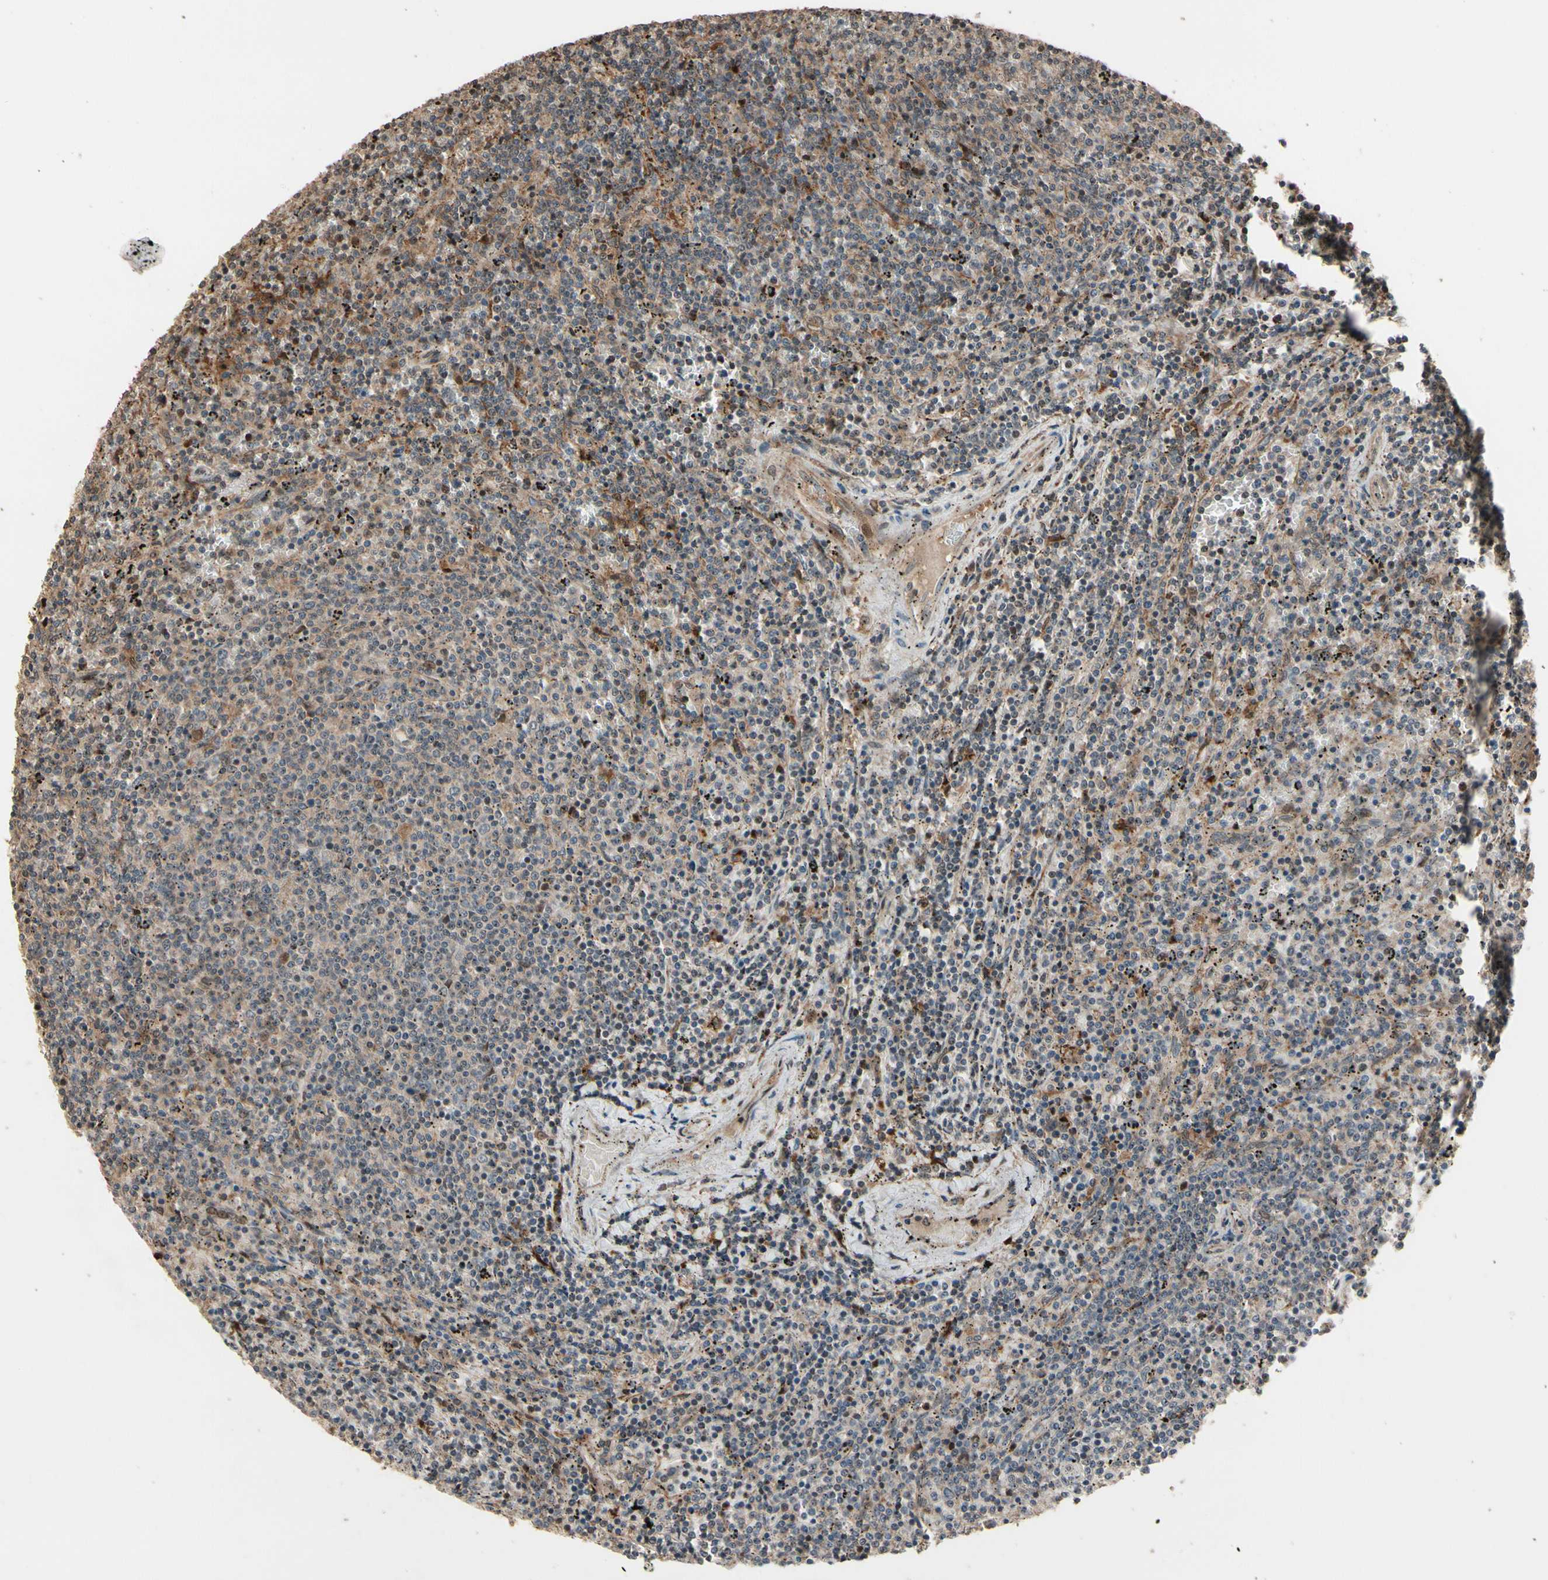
{"staining": {"intensity": "weak", "quantity": "25%-75%", "location": "cytoplasmic/membranous"}, "tissue": "lymphoma", "cell_type": "Tumor cells", "image_type": "cancer", "snomed": [{"axis": "morphology", "description": "Malignant lymphoma, non-Hodgkin's type, Low grade"}, {"axis": "topography", "description": "Spleen"}], "caption": "This image demonstrates low-grade malignant lymphoma, non-Hodgkin's type stained with IHC to label a protein in brown. The cytoplasmic/membranous of tumor cells show weak positivity for the protein. Nuclei are counter-stained blue.", "gene": "CSF1R", "patient": {"sex": "female", "age": 50}}